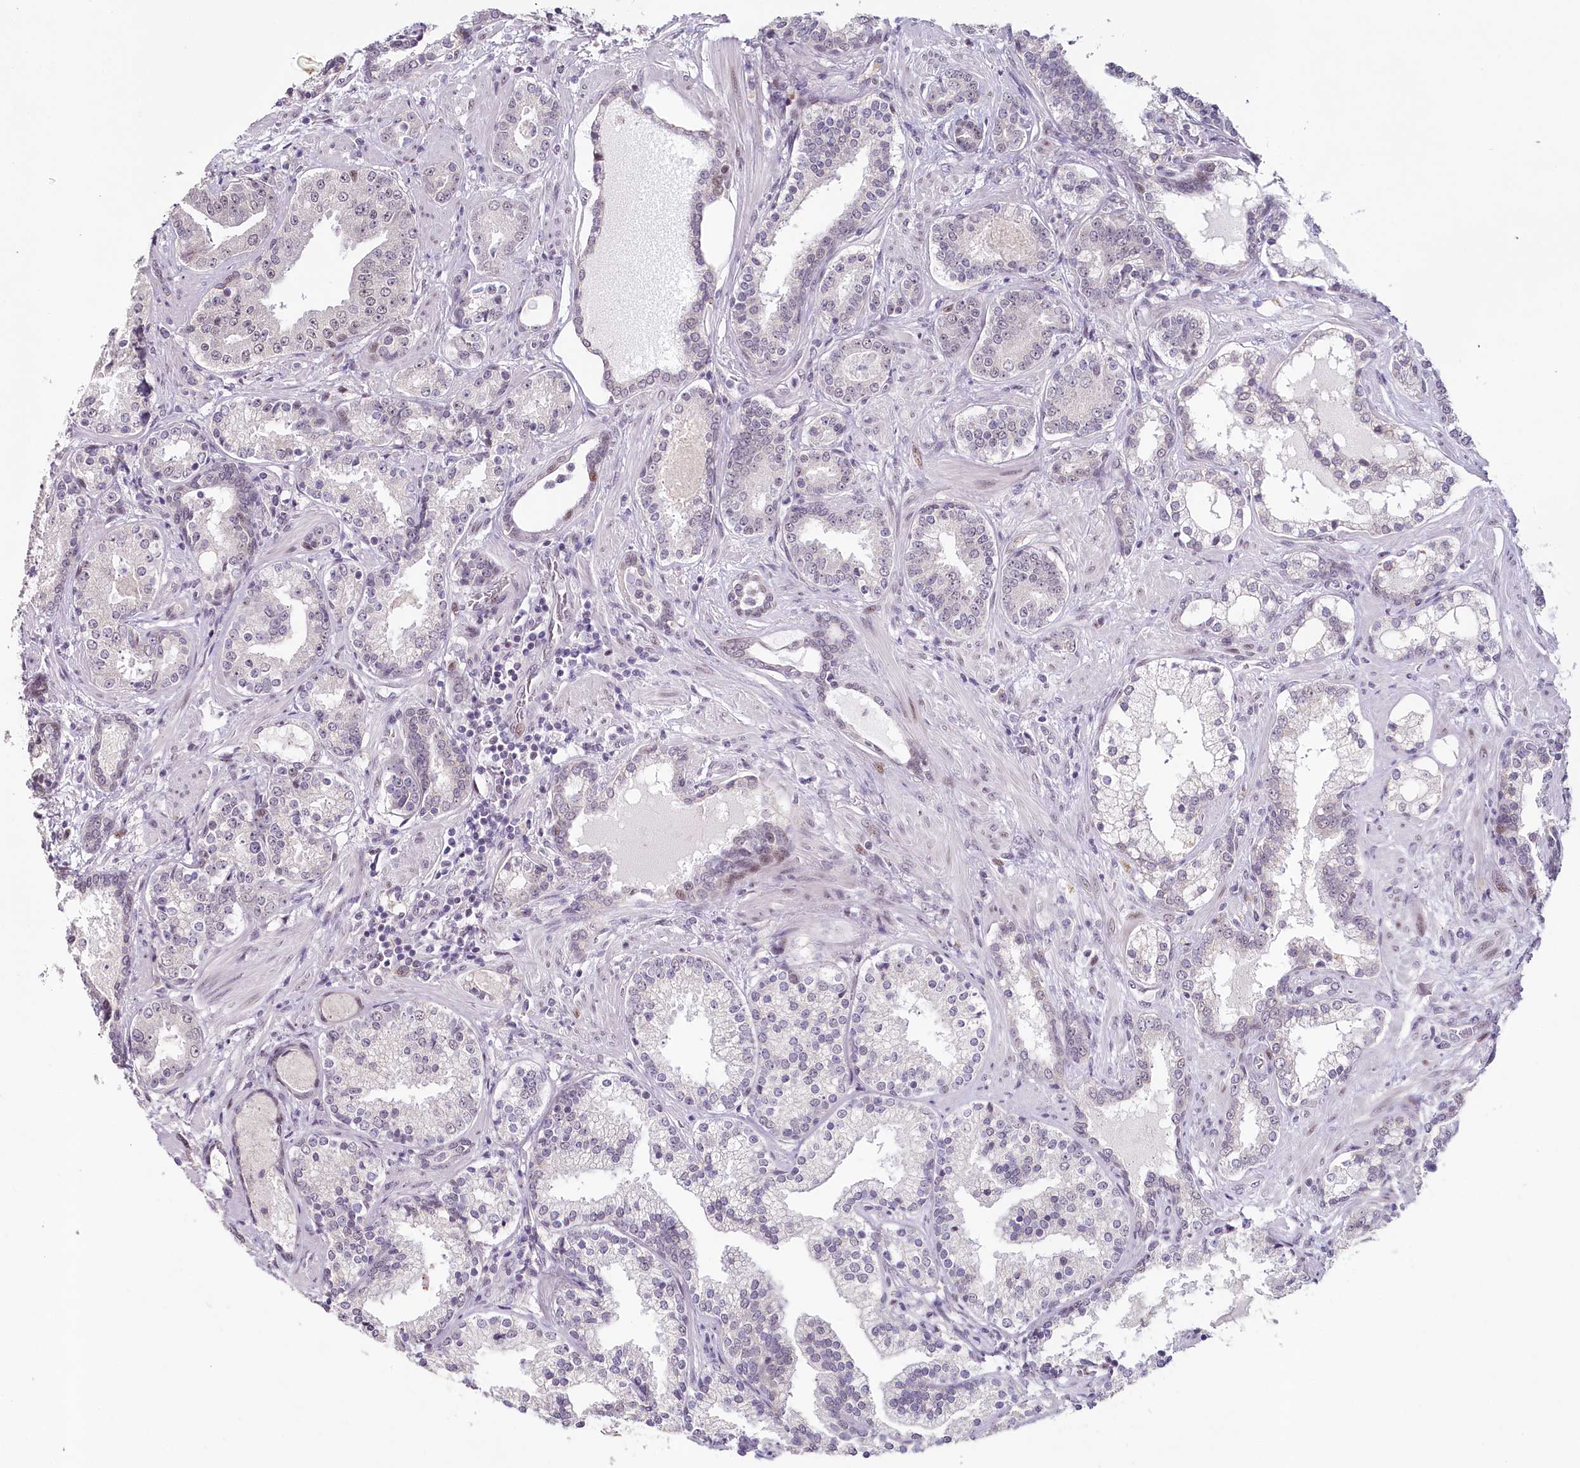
{"staining": {"intensity": "negative", "quantity": "none", "location": "none"}, "tissue": "prostate cancer", "cell_type": "Tumor cells", "image_type": "cancer", "snomed": [{"axis": "morphology", "description": "Adenocarcinoma, High grade"}, {"axis": "topography", "description": "Prostate"}], "caption": "An immunohistochemistry (IHC) micrograph of prostate cancer (high-grade adenocarcinoma) is shown. There is no staining in tumor cells of prostate cancer (high-grade adenocarcinoma).", "gene": "HPD", "patient": {"sex": "male", "age": 58}}